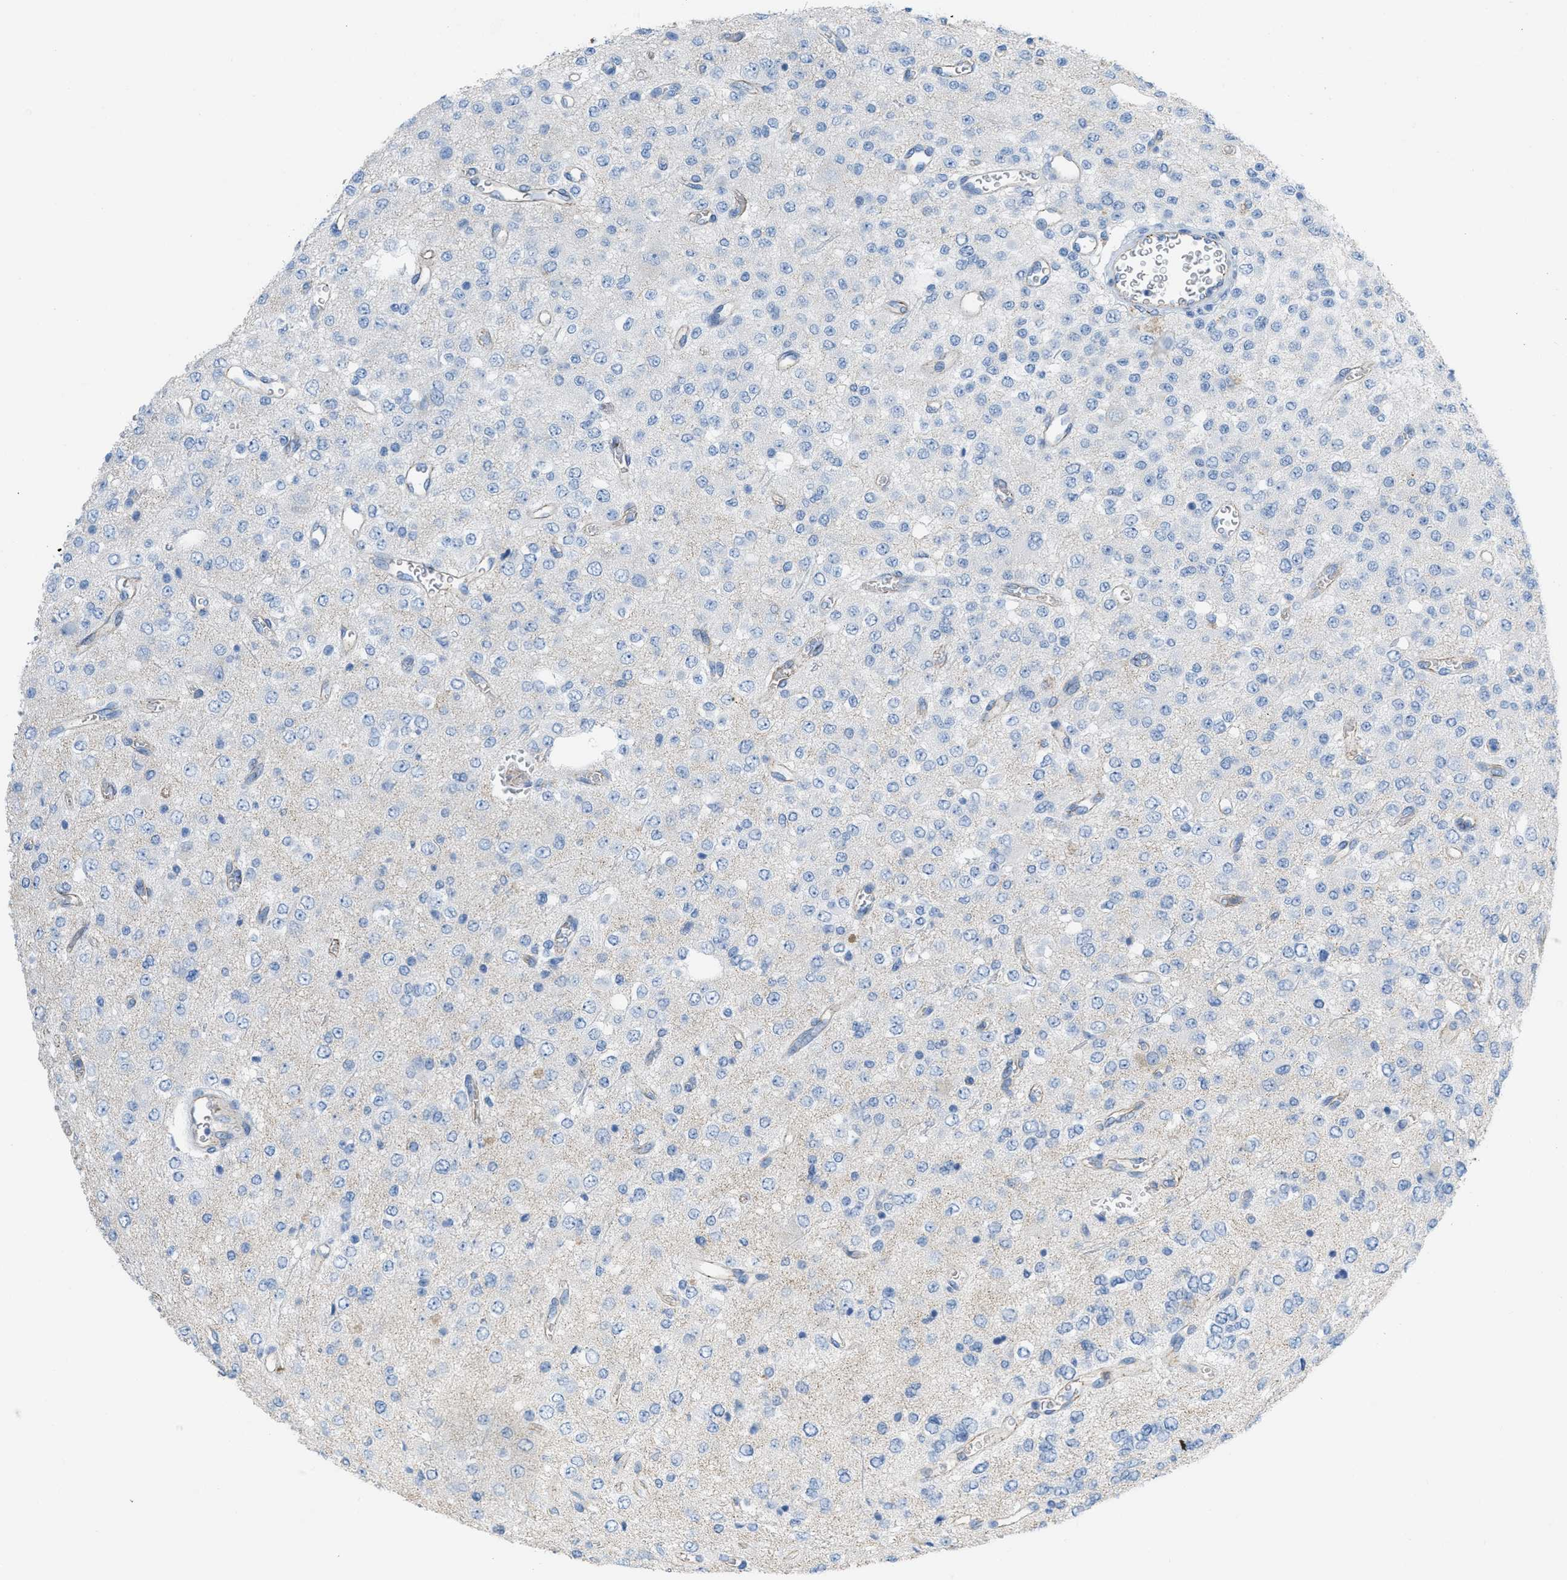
{"staining": {"intensity": "negative", "quantity": "none", "location": "none"}, "tissue": "glioma", "cell_type": "Tumor cells", "image_type": "cancer", "snomed": [{"axis": "morphology", "description": "Glioma, malignant, Low grade"}, {"axis": "topography", "description": "Brain"}], "caption": "The photomicrograph reveals no staining of tumor cells in glioma.", "gene": "CRB3", "patient": {"sex": "male", "age": 38}}